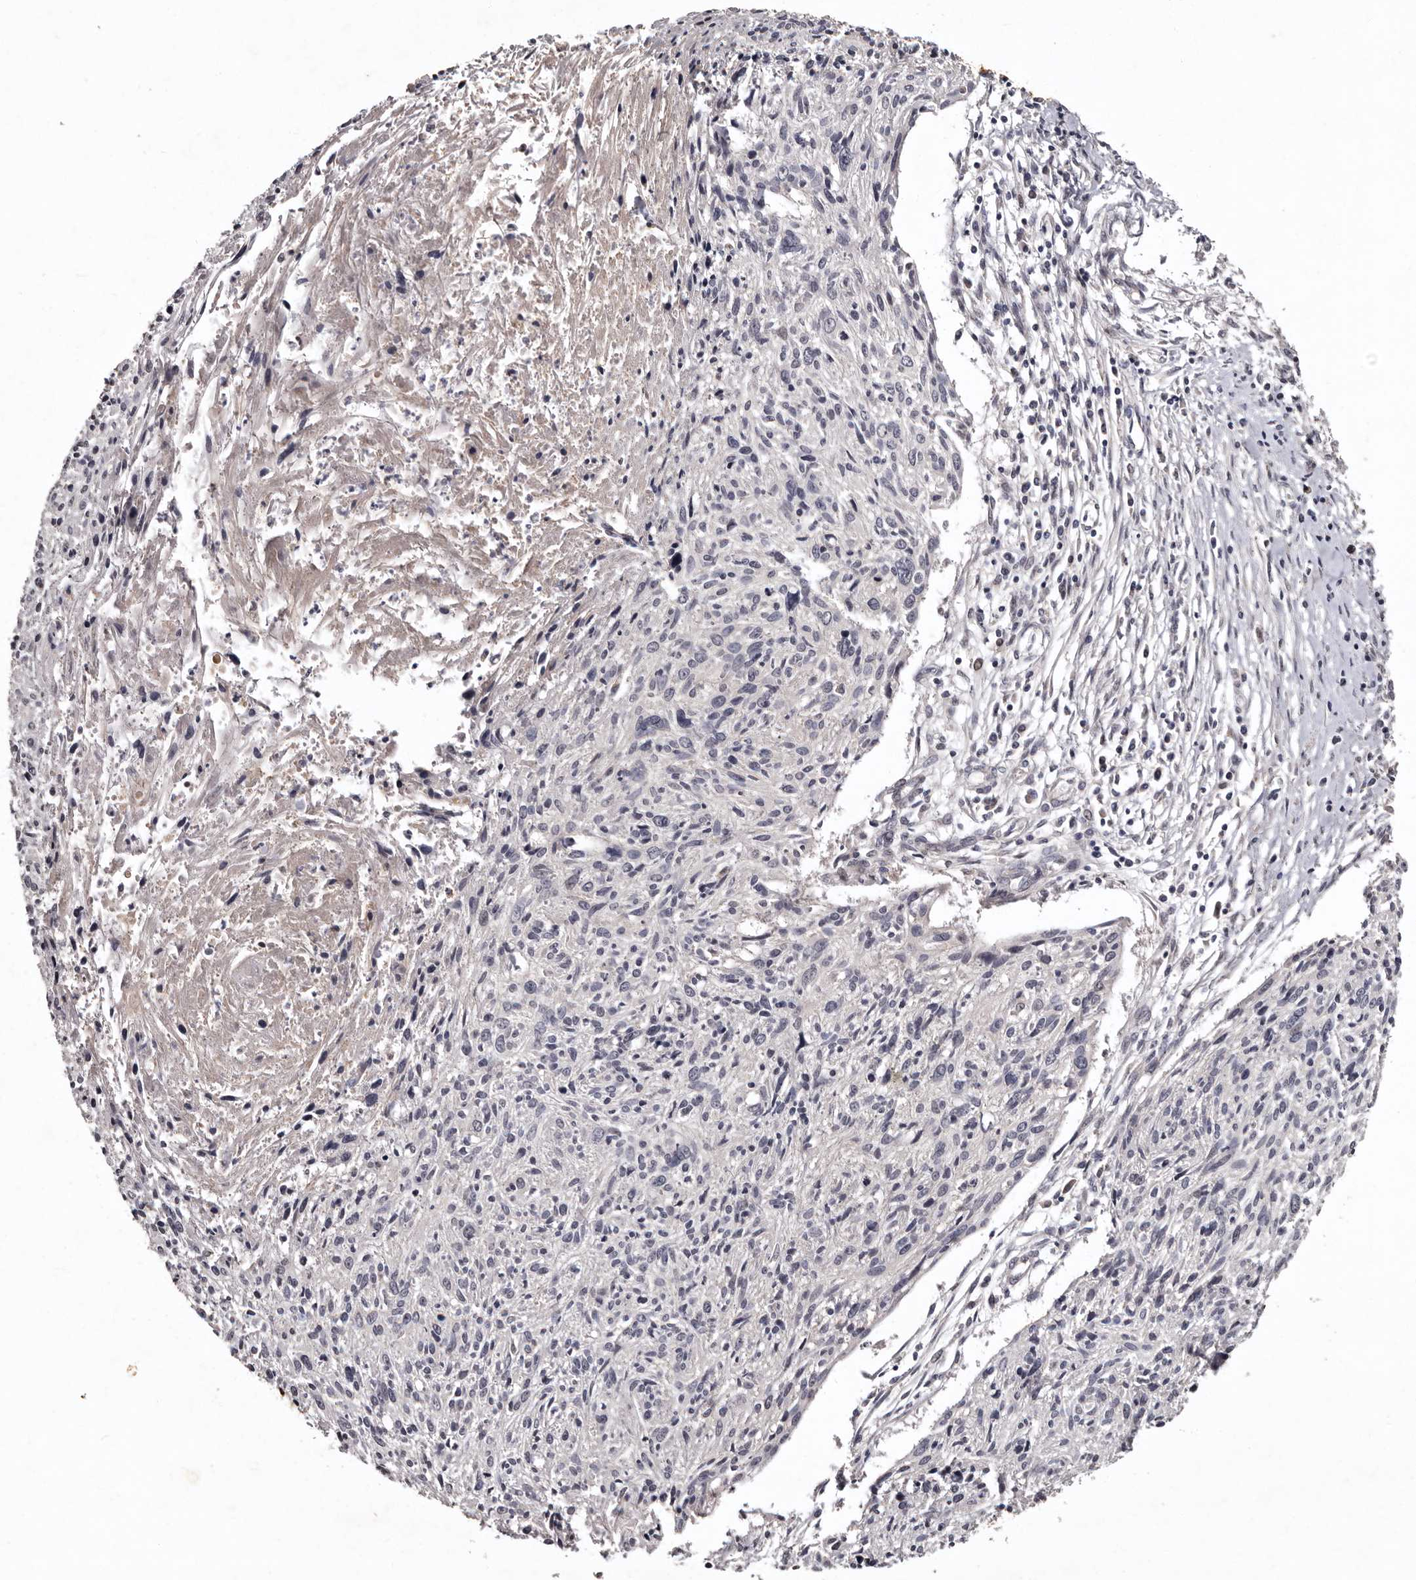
{"staining": {"intensity": "negative", "quantity": "none", "location": "none"}, "tissue": "cervical cancer", "cell_type": "Tumor cells", "image_type": "cancer", "snomed": [{"axis": "morphology", "description": "Squamous cell carcinoma, NOS"}, {"axis": "topography", "description": "Cervix"}], "caption": "Human cervical cancer (squamous cell carcinoma) stained for a protein using IHC reveals no expression in tumor cells.", "gene": "FAM91A1", "patient": {"sex": "female", "age": 51}}